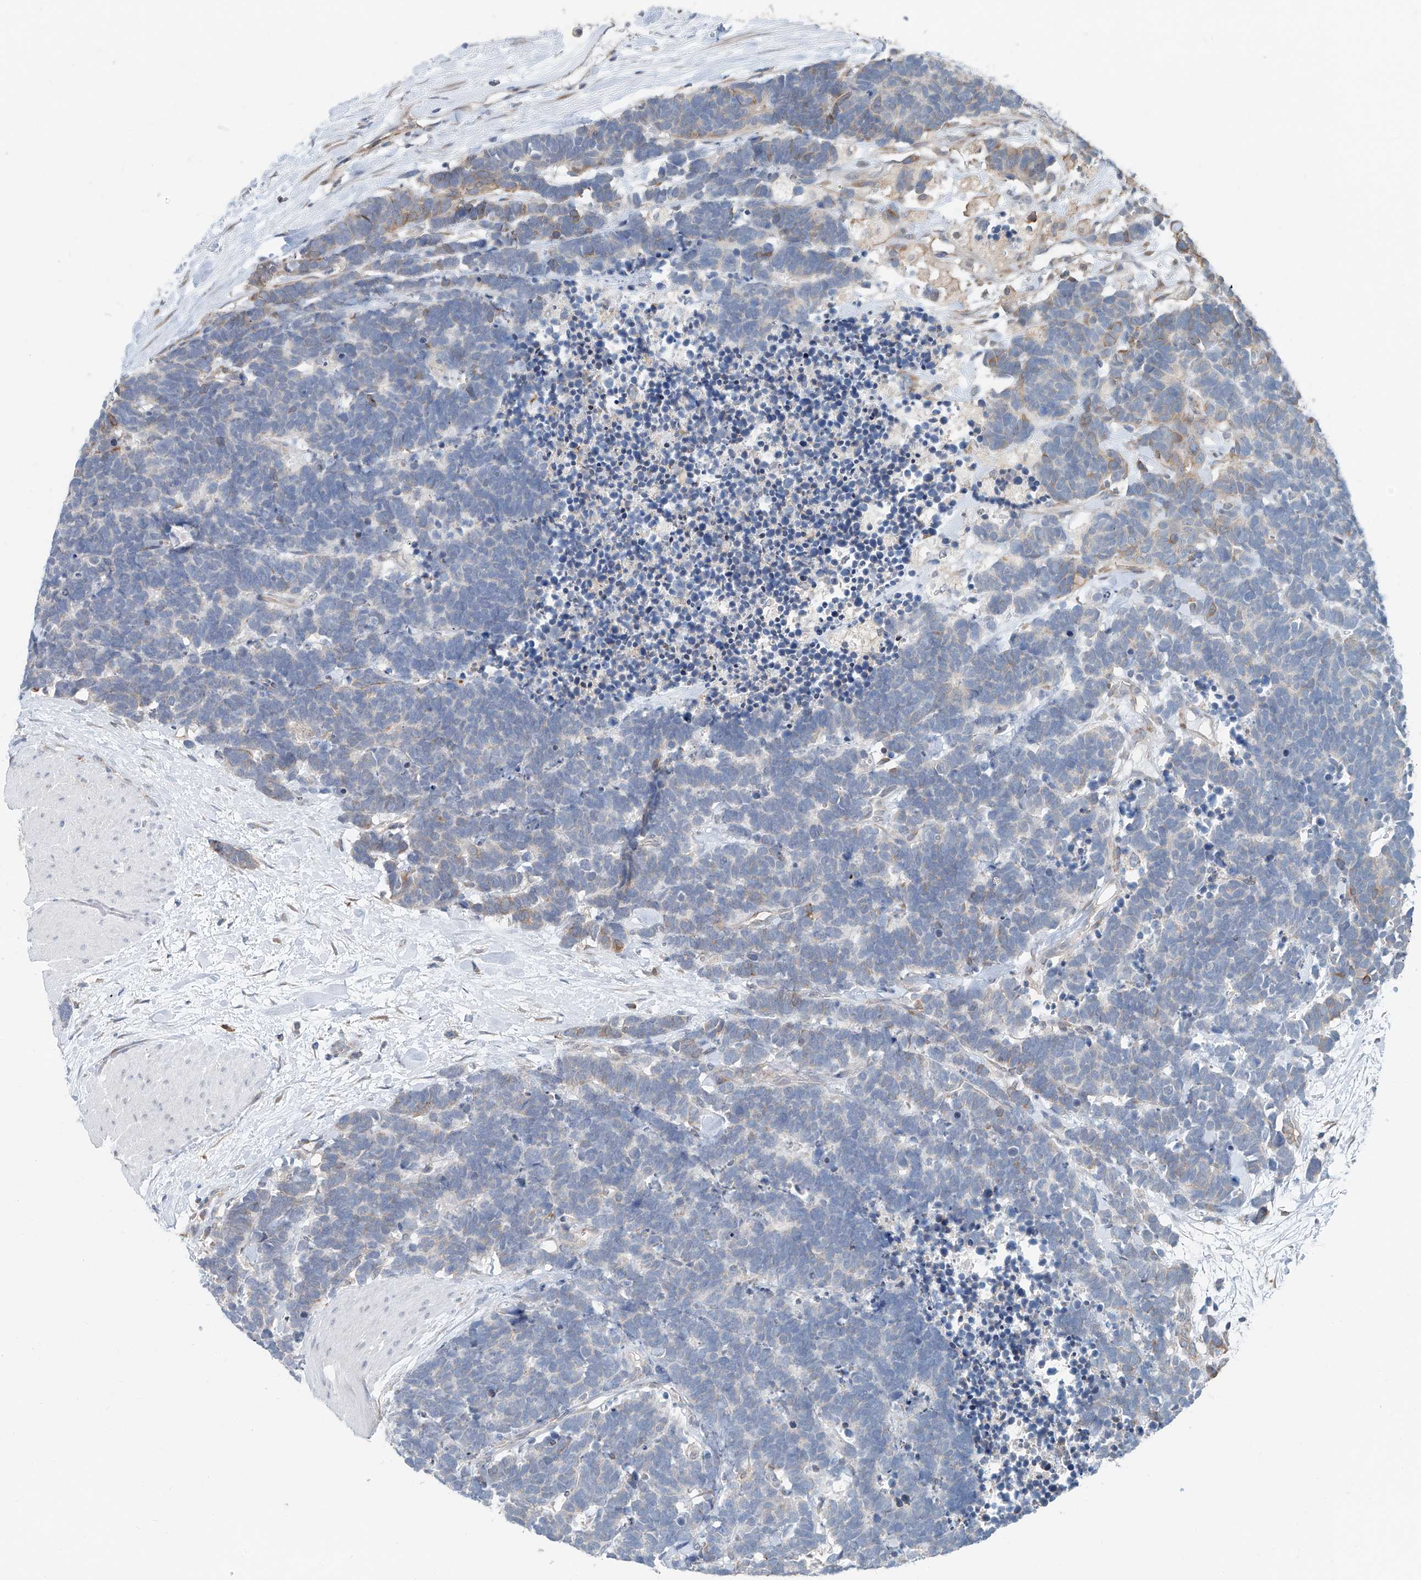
{"staining": {"intensity": "weak", "quantity": "<25%", "location": "cytoplasmic/membranous"}, "tissue": "carcinoid", "cell_type": "Tumor cells", "image_type": "cancer", "snomed": [{"axis": "morphology", "description": "Carcinoma, NOS"}, {"axis": "morphology", "description": "Carcinoid, malignant, NOS"}, {"axis": "topography", "description": "Urinary bladder"}], "caption": "DAB (3,3'-diaminobenzidine) immunohistochemical staining of human carcinoma displays no significant staining in tumor cells.", "gene": "KCNK10", "patient": {"sex": "male", "age": 57}}